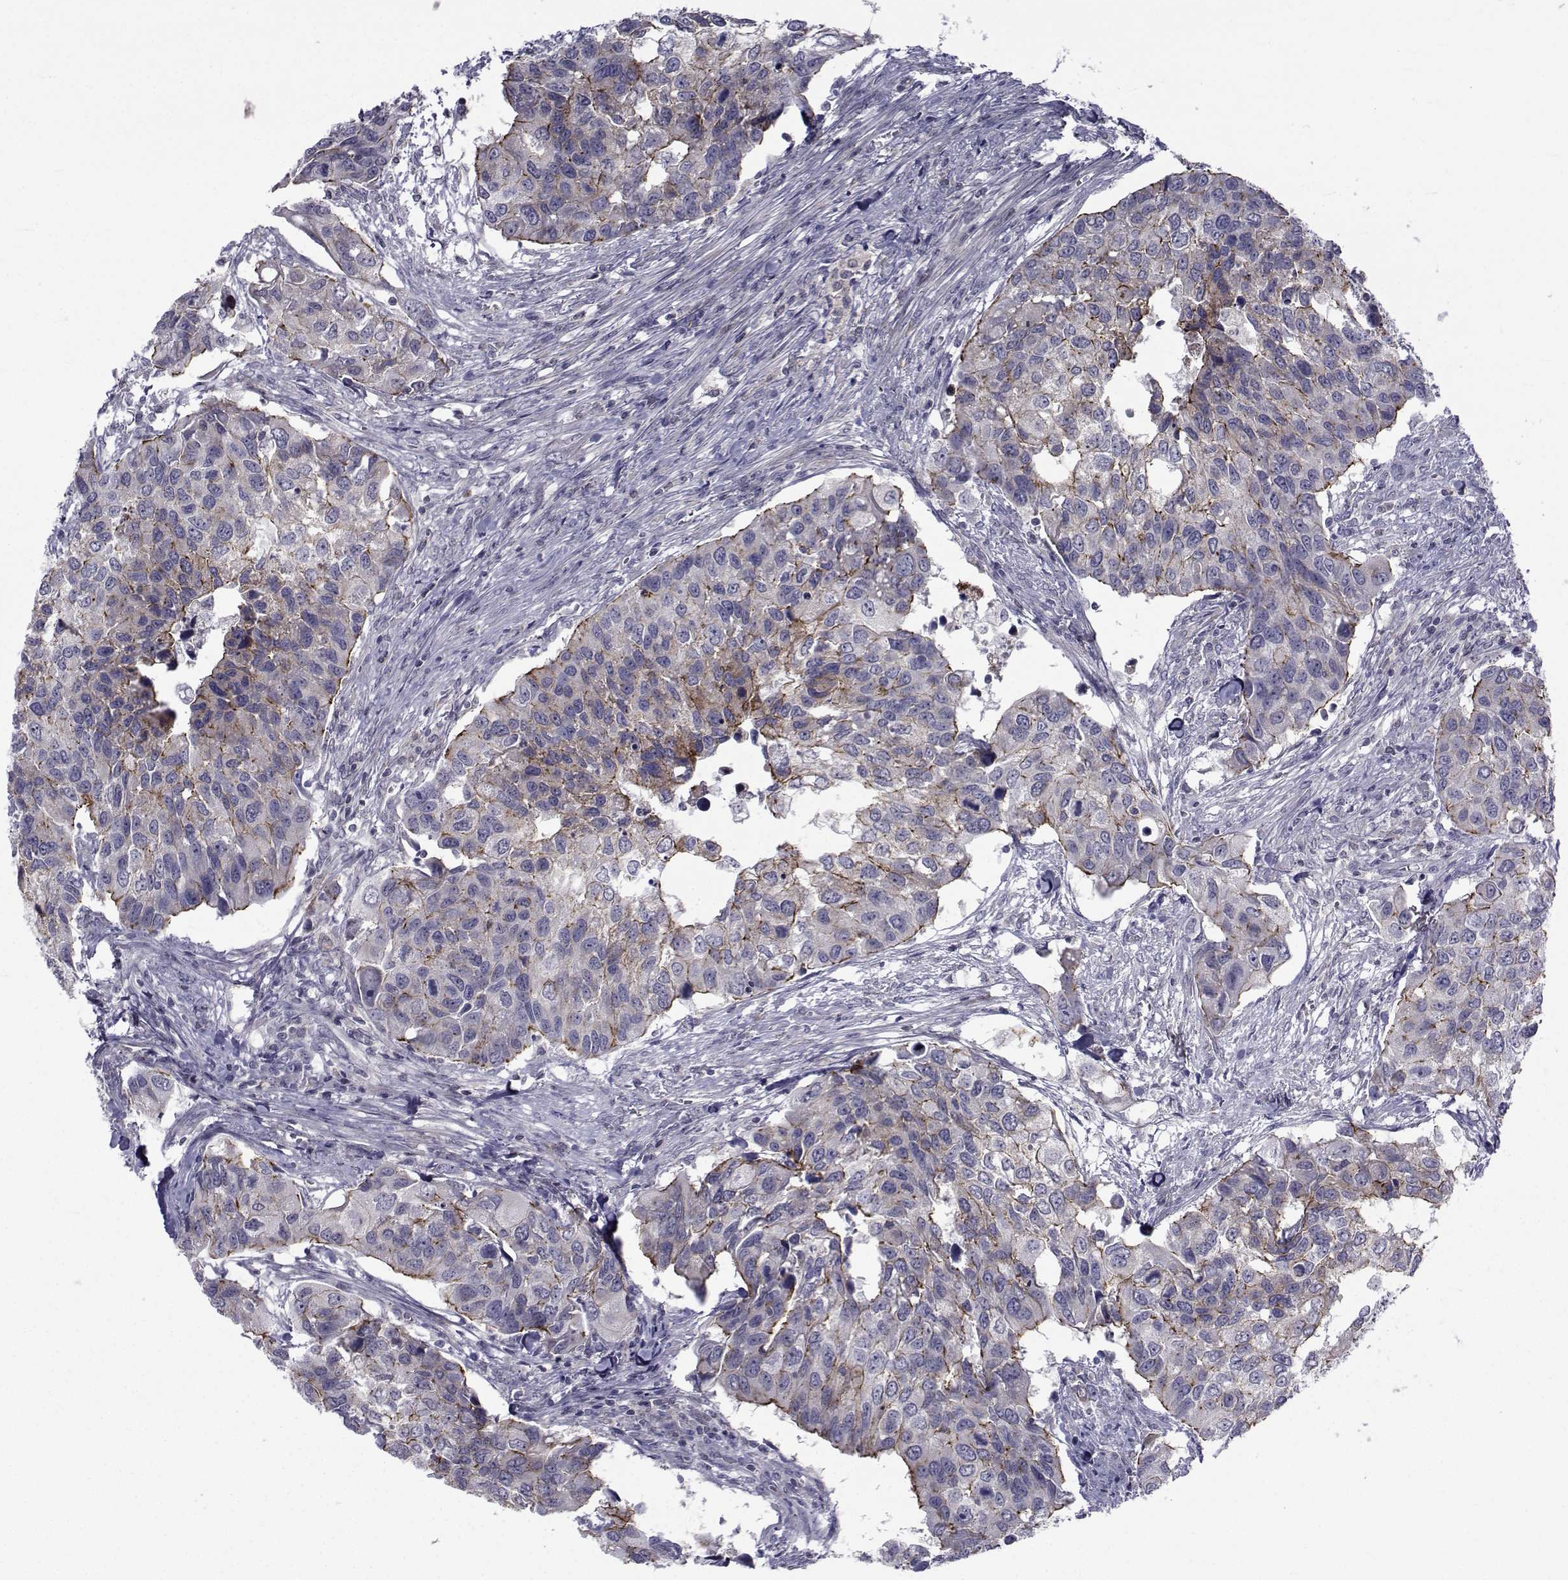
{"staining": {"intensity": "strong", "quantity": "25%-75%", "location": "cytoplasmic/membranous"}, "tissue": "urothelial cancer", "cell_type": "Tumor cells", "image_type": "cancer", "snomed": [{"axis": "morphology", "description": "Urothelial carcinoma, High grade"}, {"axis": "topography", "description": "Urinary bladder"}], "caption": "High-grade urothelial carcinoma stained for a protein (brown) exhibits strong cytoplasmic/membranous positive positivity in about 25%-75% of tumor cells.", "gene": "SLC30A10", "patient": {"sex": "male", "age": 60}}